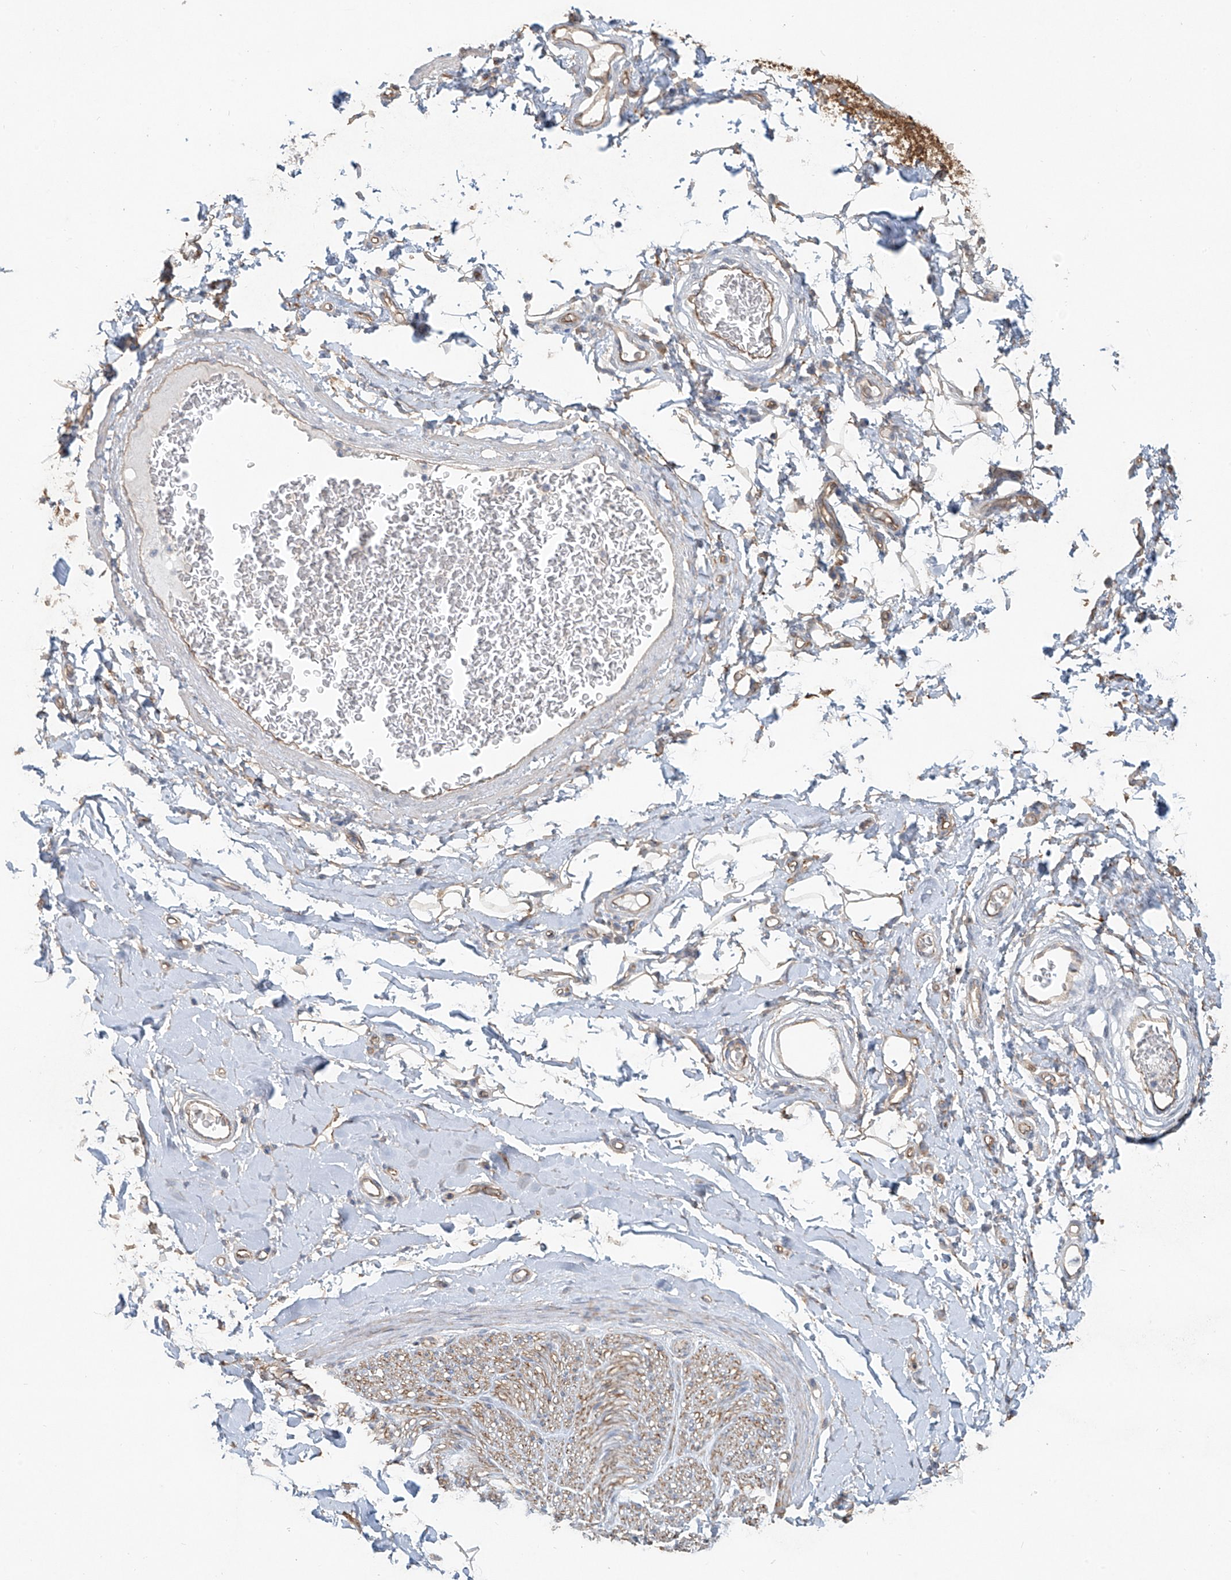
{"staining": {"intensity": "weak", "quantity": ">75%", "location": "cytoplasmic/membranous"}, "tissue": "adipose tissue", "cell_type": "Adipocytes", "image_type": "normal", "snomed": [{"axis": "morphology", "description": "Normal tissue, NOS"}, {"axis": "morphology", "description": "Adenocarcinoma, NOS"}, {"axis": "topography", "description": "Stomach, upper"}, {"axis": "topography", "description": "Peripheral nerve tissue"}], "caption": "Immunohistochemistry photomicrograph of benign adipose tissue stained for a protein (brown), which reveals low levels of weak cytoplasmic/membranous positivity in about >75% of adipocytes.", "gene": "TUBE1", "patient": {"sex": "male", "age": 62}}